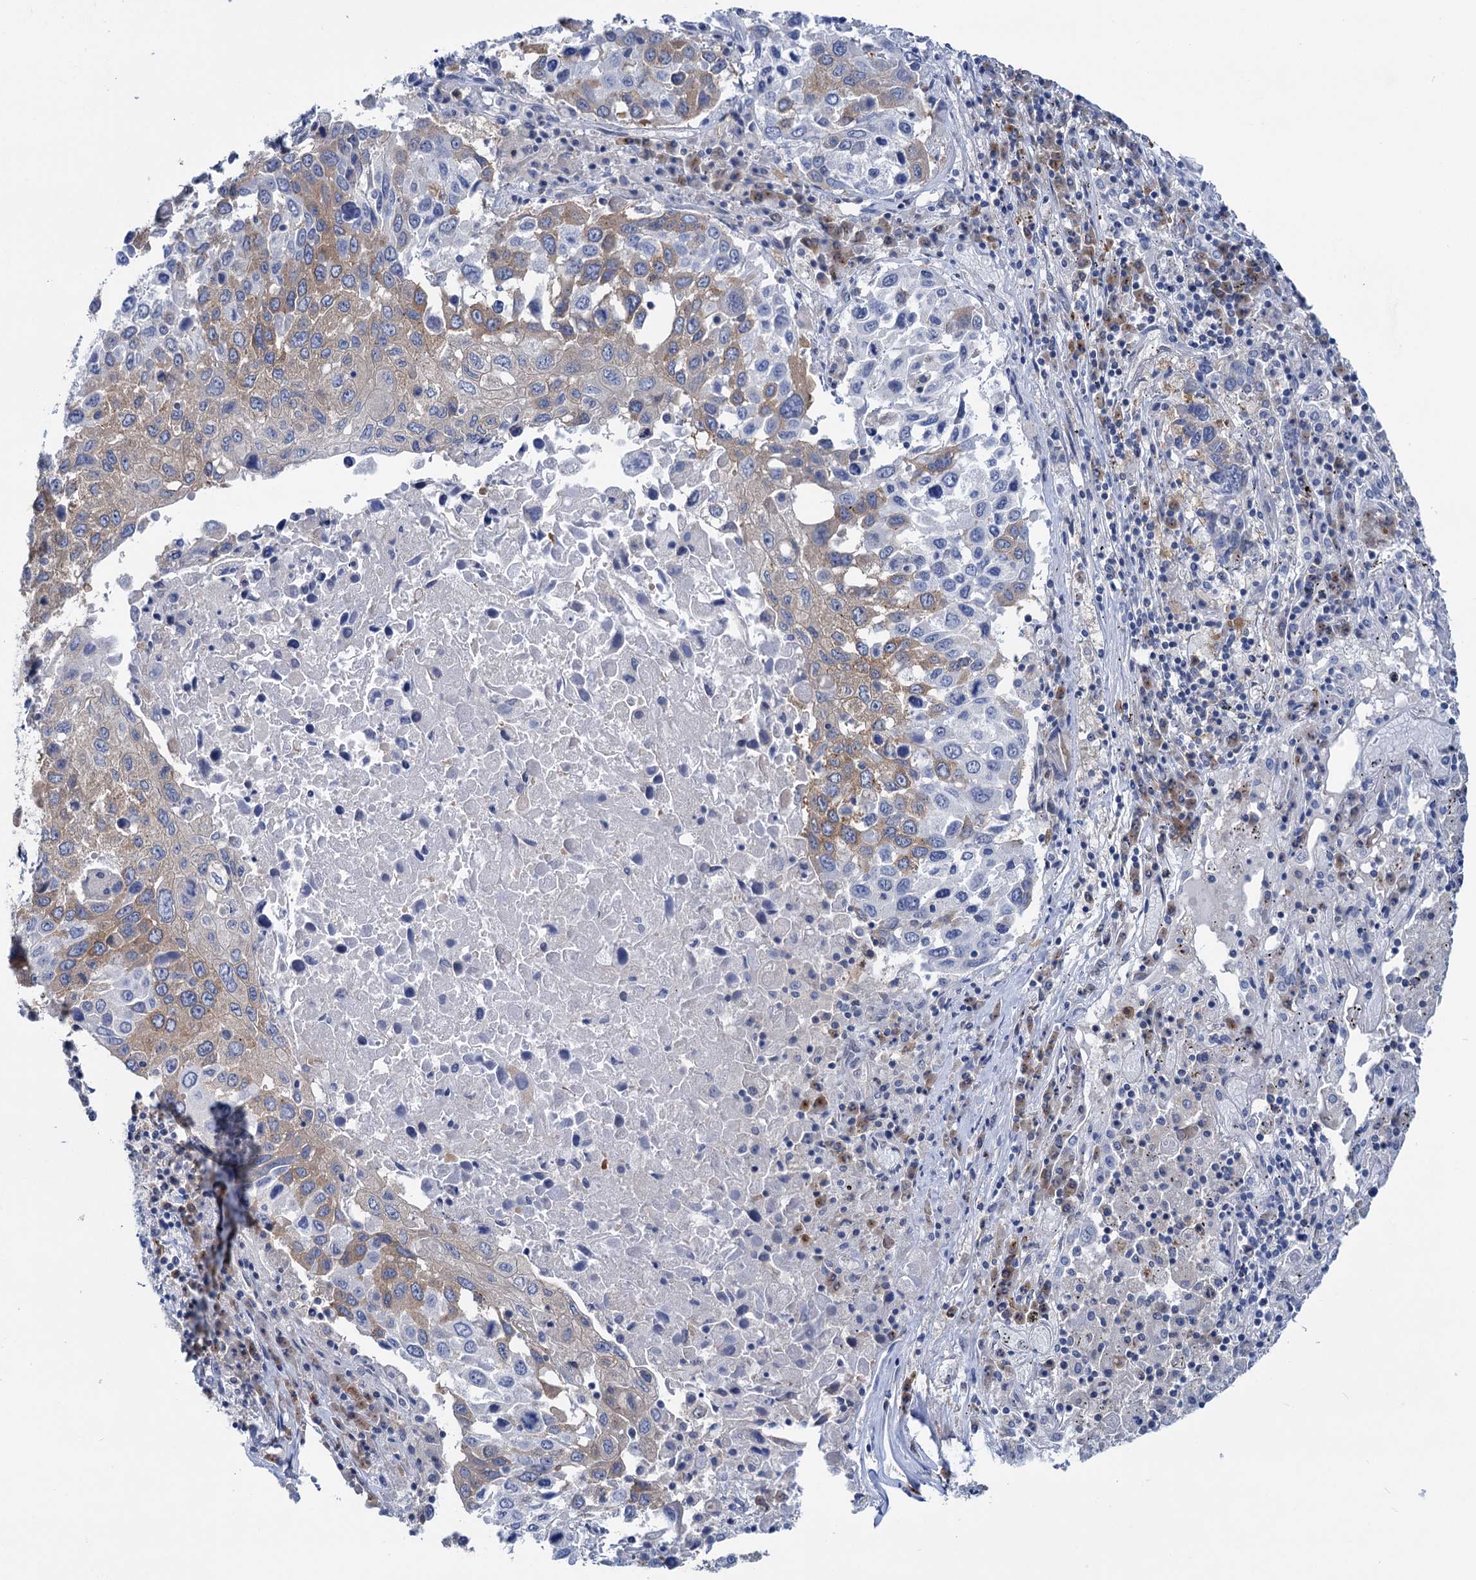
{"staining": {"intensity": "moderate", "quantity": "25%-75%", "location": "cytoplasmic/membranous"}, "tissue": "lung cancer", "cell_type": "Tumor cells", "image_type": "cancer", "snomed": [{"axis": "morphology", "description": "Squamous cell carcinoma, NOS"}, {"axis": "topography", "description": "Lung"}], "caption": "Immunohistochemistry of lung squamous cell carcinoma demonstrates medium levels of moderate cytoplasmic/membranous staining in about 25%-75% of tumor cells. (IHC, brightfield microscopy, high magnification).", "gene": "ZNRD2", "patient": {"sex": "male", "age": 65}}